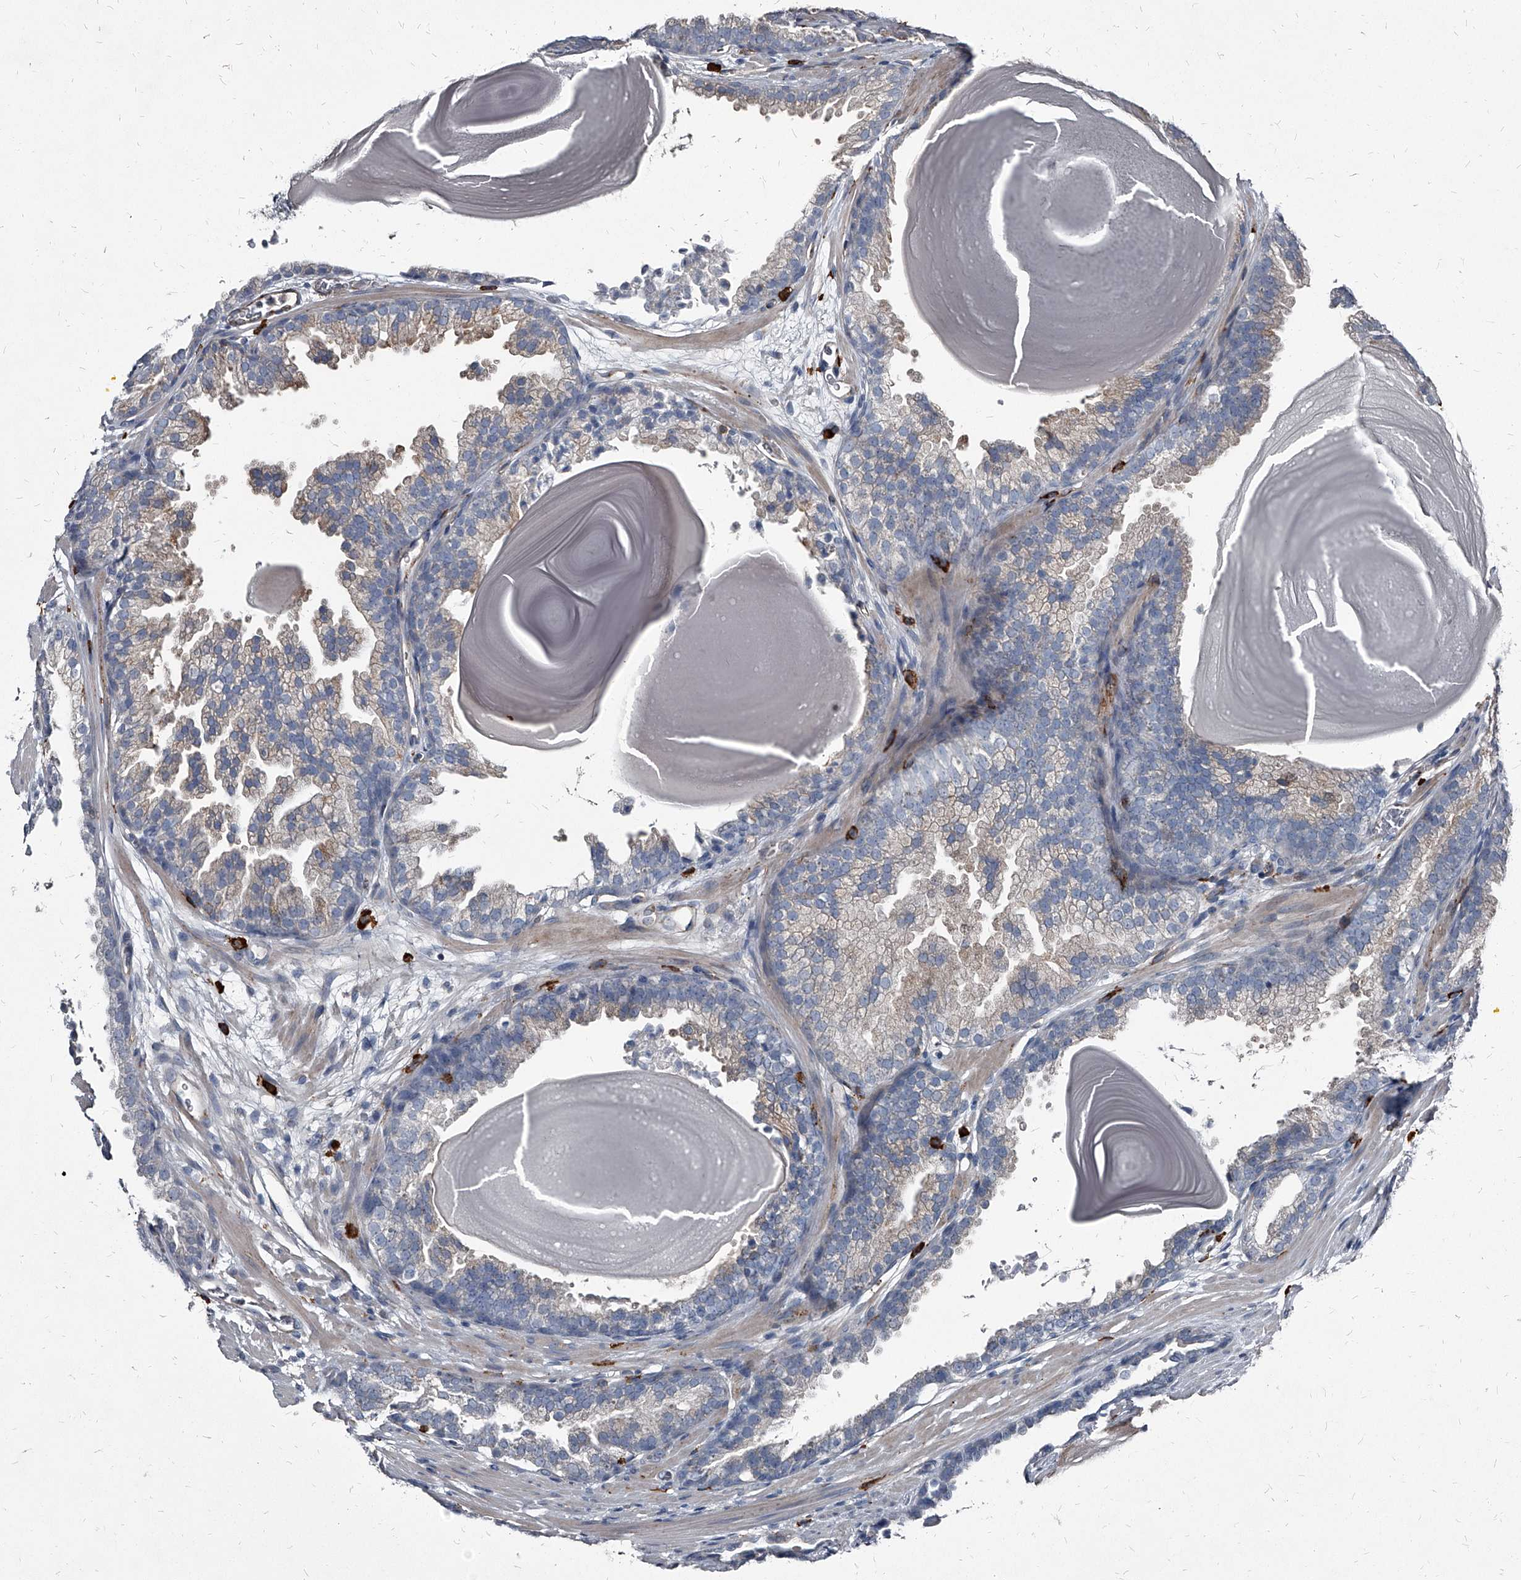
{"staining": {"intensity": "negative", "quantity": "none", "location": "none"}, "tissue": "prostate cancer", "cell_type": "Tumor cells", "image_type": "cancer", "snomed": [{"axis": "morphology", "description": "Adenocarcinoma, High grade"}, {"axis": "topography", "description": "Prostate"}], "caption": "IHC of human adenocarcinoma (high-grade) (prostate) exhibits no staining in tumor cells.", "gene": "PGLYRP3", "patient": {"sex": "male", "age": 62}}